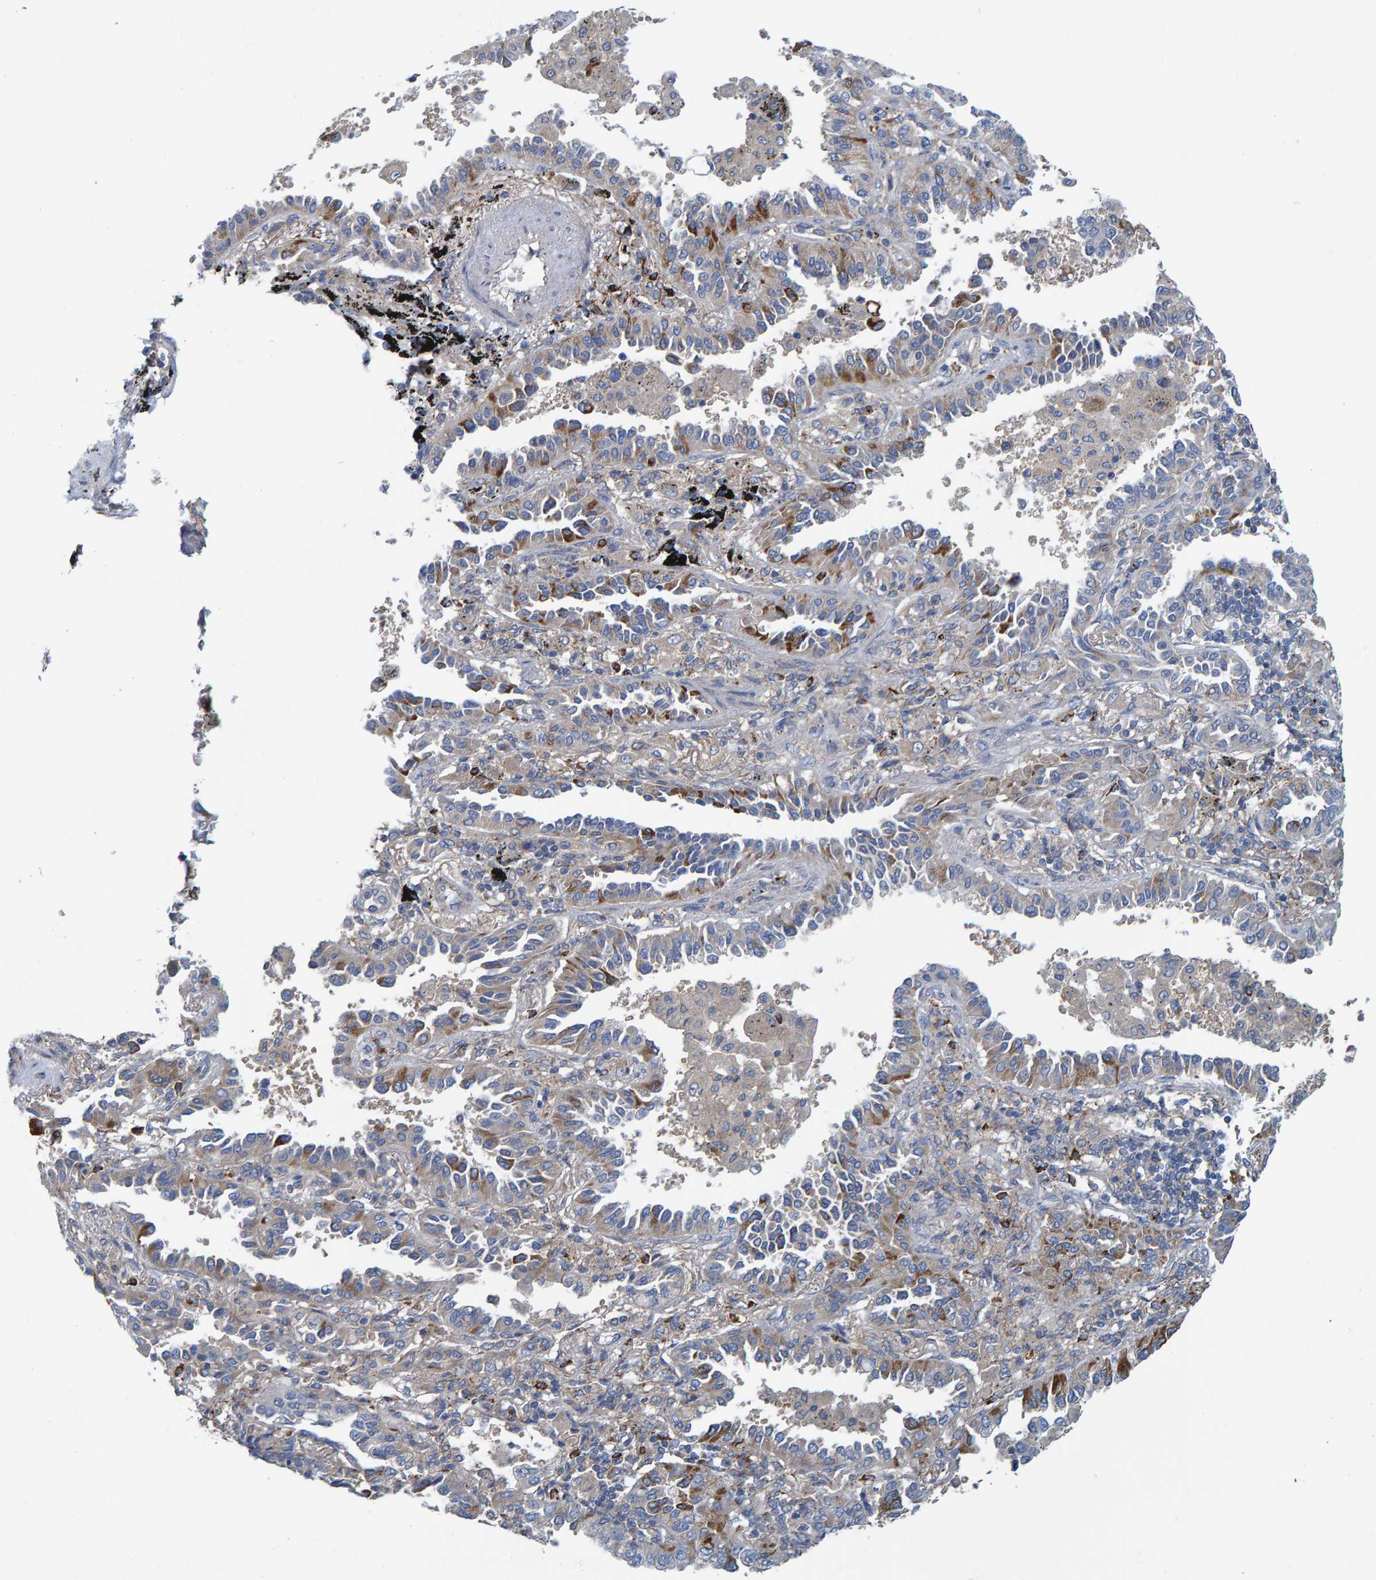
{"staining": {"intensity": "moderate", "quantity": "<25%", "location": "cytoplasmic/membranous"}, "tissue": "lung cancer", "cell_type": "Tumor cells", "image_type": "cancer", "snomed": [{"axis": "morphology", "description": "Normal tissue, NOS"}, {"axis": "morphology", "description": "Adenocarcinoma, NOS"}, {"axis": "topography", "description": "Lung"}], "caption": "Lung cancer (adenocarcinoma) stained with a brown dye displays moderate cytoplasmic/membranous positive staining in approximately <25% of tumor cells.", "gene": "LRSAM1", "patient": {"sex": "male", "age": 59}}